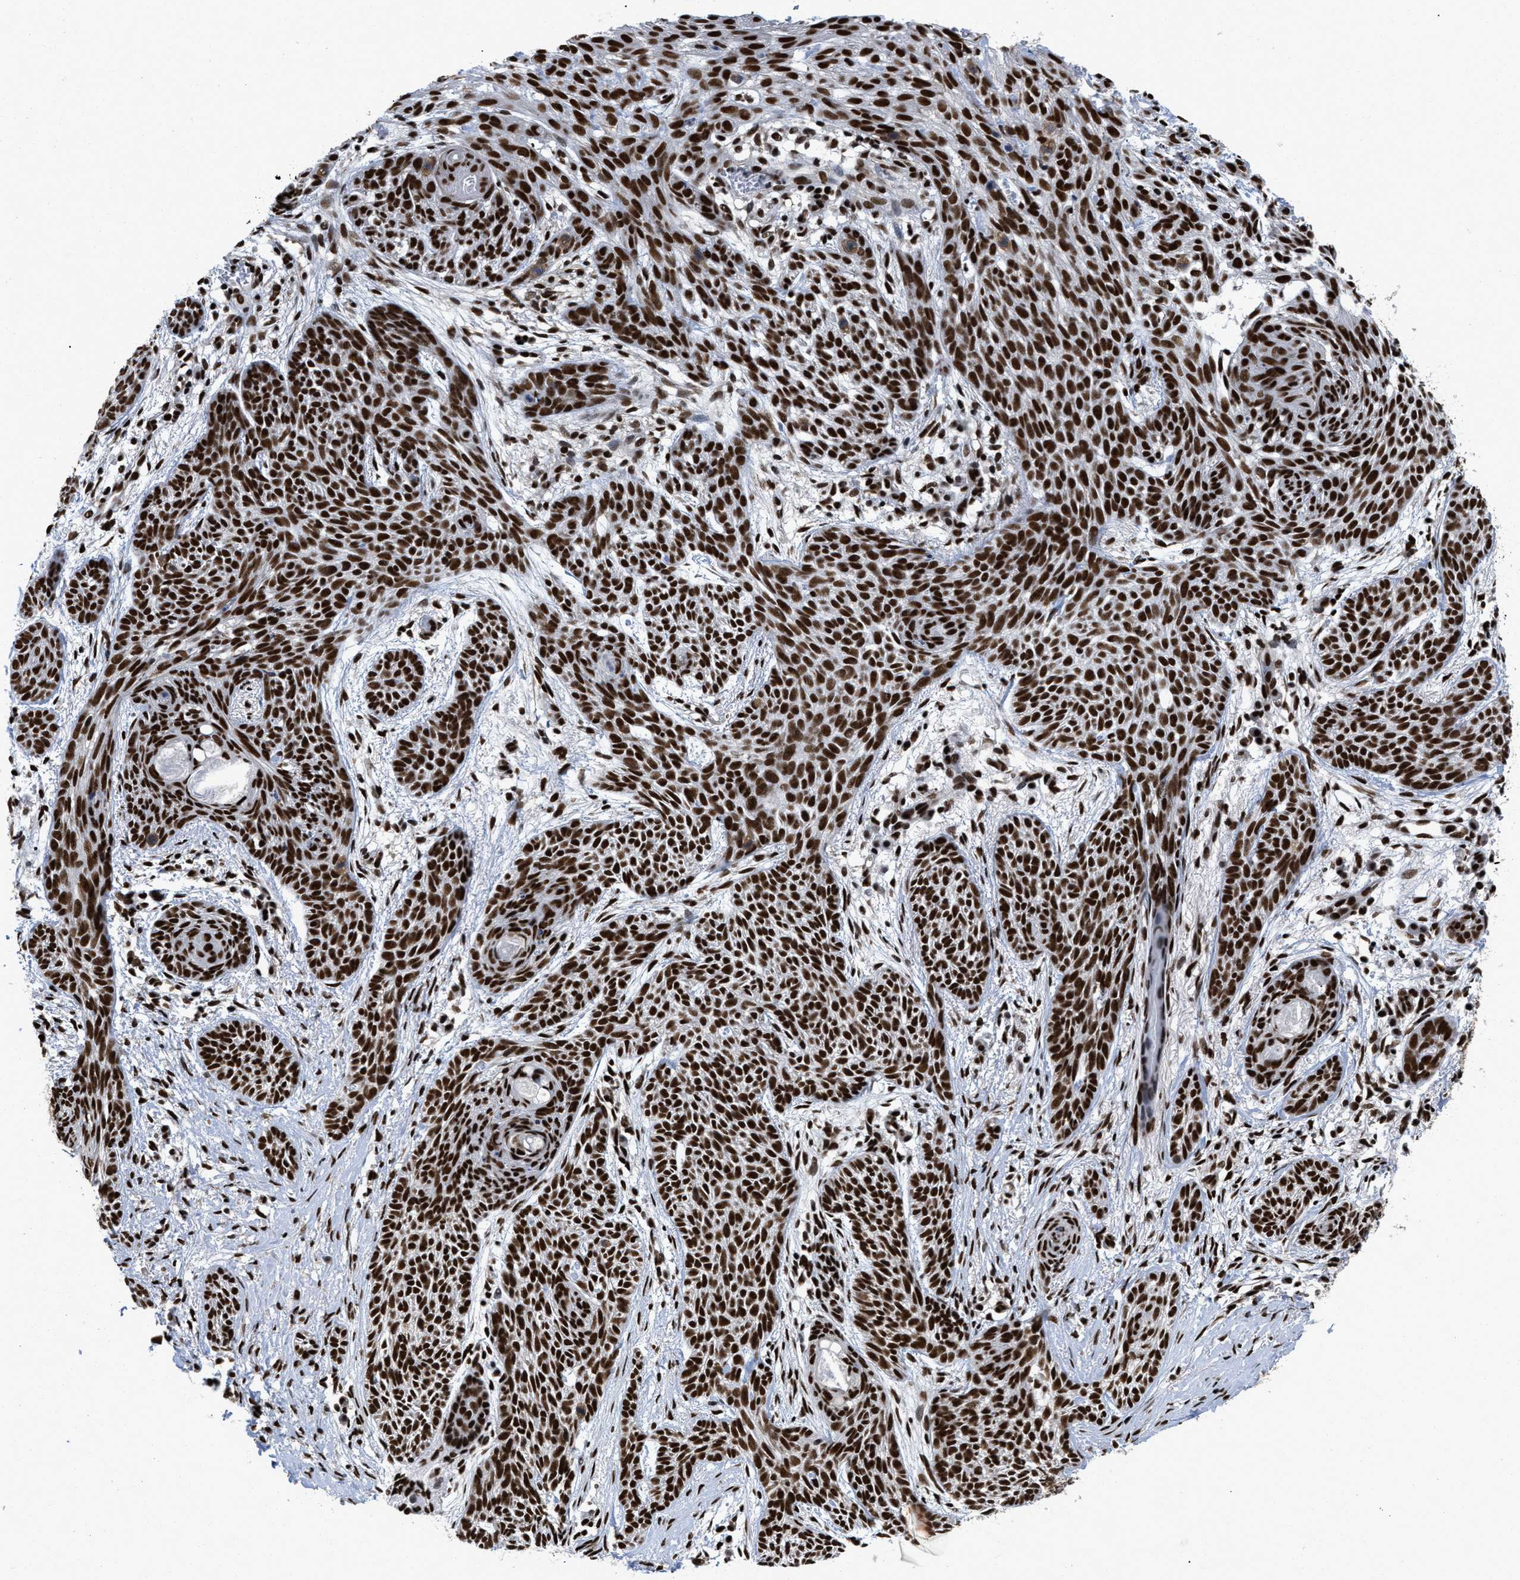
{"staining": {"intensity": "strong", "quantity": ">75%", "location": "nuclear"}, "tissue": "skin cancer", "cell_type": "Tumor cells", "image_type": "cancer", "snomed": [{"axis": "morphology", "description": "Basal cell carcinoma"}, {"axis": "topography", "description": "Skin"}], "caption": "Immunohistochemical staining of skin basal cell carcinoma reveals strong nuclear protein staining in about >75% of tumor cells.", "gene": "CREB1", "patient": {"sex": "female", "age": 59}}